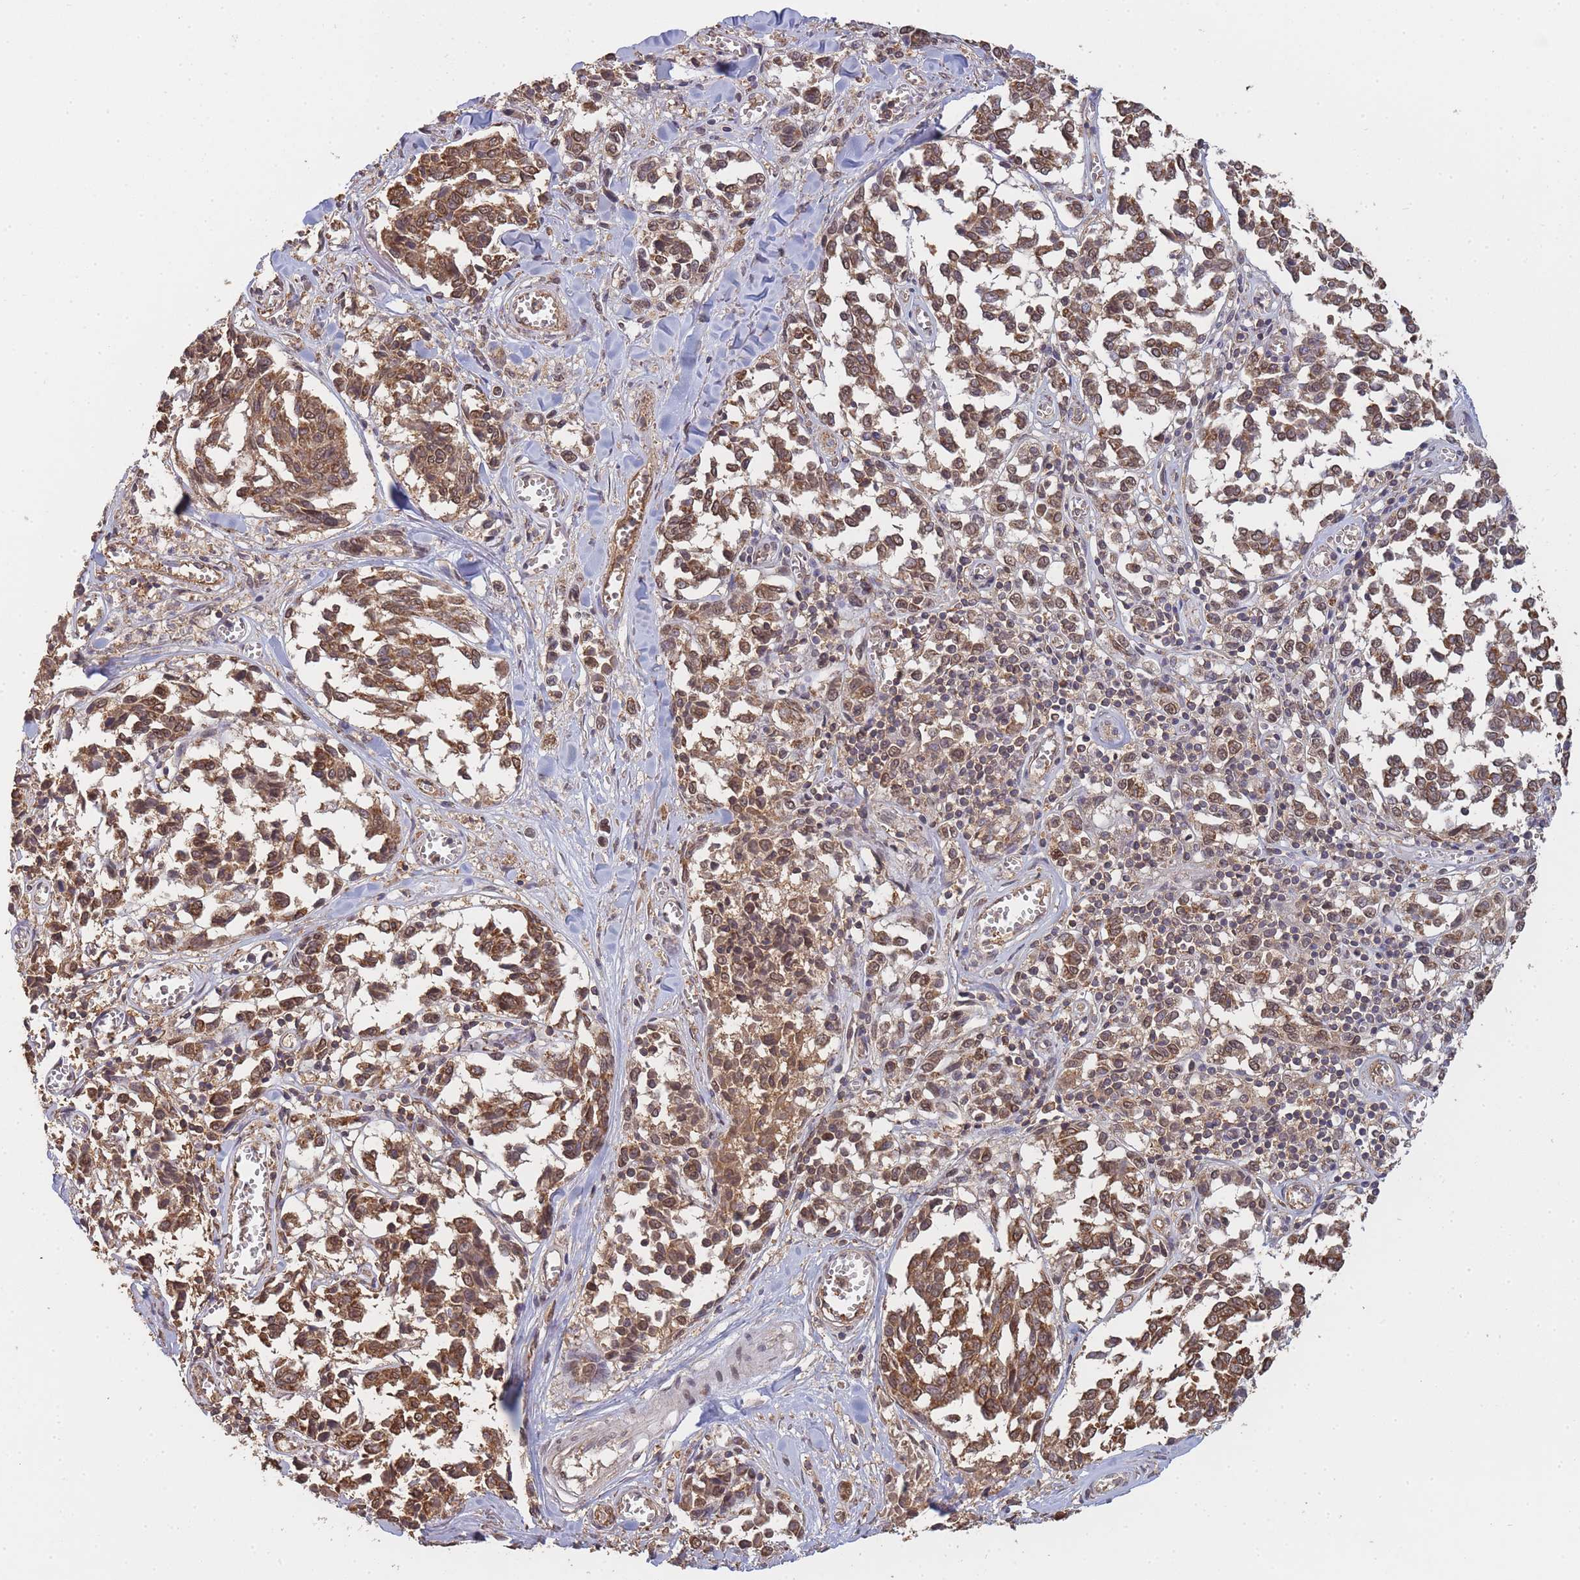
{"staining": {"intensity": "moderate", "quantity": ">75%", "location": "cytoplasmic/membranous,nuclear"}, "tissue": "melanoma", "cell_type": "Tumor cells", "image_type": "cancer", "snomed": [{"axis": "morphology", "description": "Malignant melanoma, NOS"}, {"axis": "topography", "description": "Skin"}], "caption": "Tumor cells demonstrate medium levels of moderate cytoplasmic/membranous and nuclear staining in approximately >75% of cells in human malignant melanoma.", "gene": "METRN", "patient": {"sex": "female", "age": 64}}